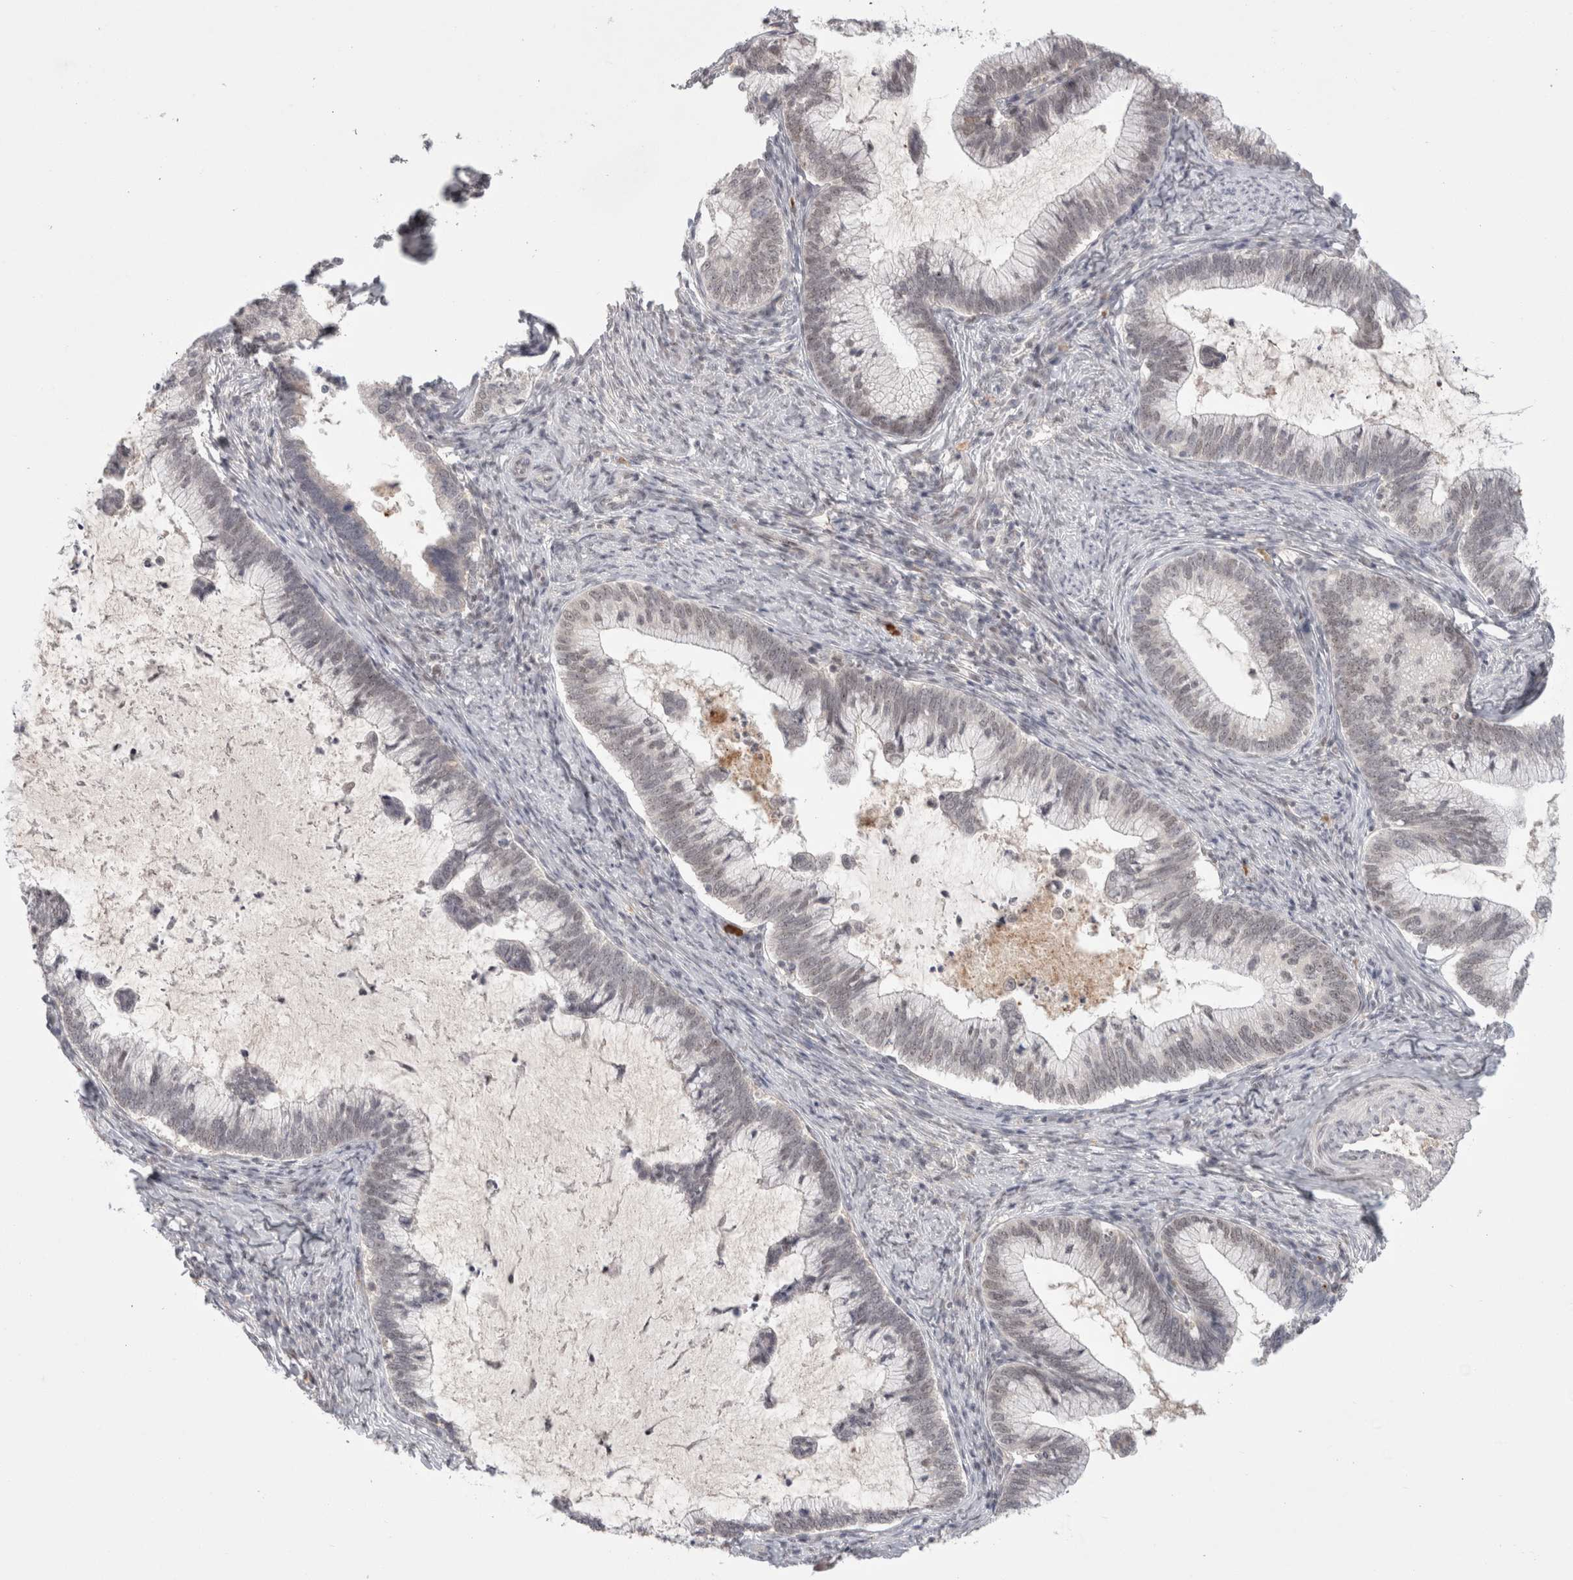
{"staining": {"intensity": "weak", "quantity": "<25%", "location": "nuclear"}, "tissue": "cervical cancer", "cell_type": "Tumor cells", "image_type": "cancer", "snomed": [{"axis": "morphology", "description": "Adenocarcinoma, NOS"}, {"axis": "topography", "description": "Cervix"}], "caption": "Histopathology image shows no protein positivity in tumor cells of cervical cancer (adenocarcinoma) tissue.", "gene": "SENP6", "patient": {"sex": "female", "age": 36}}